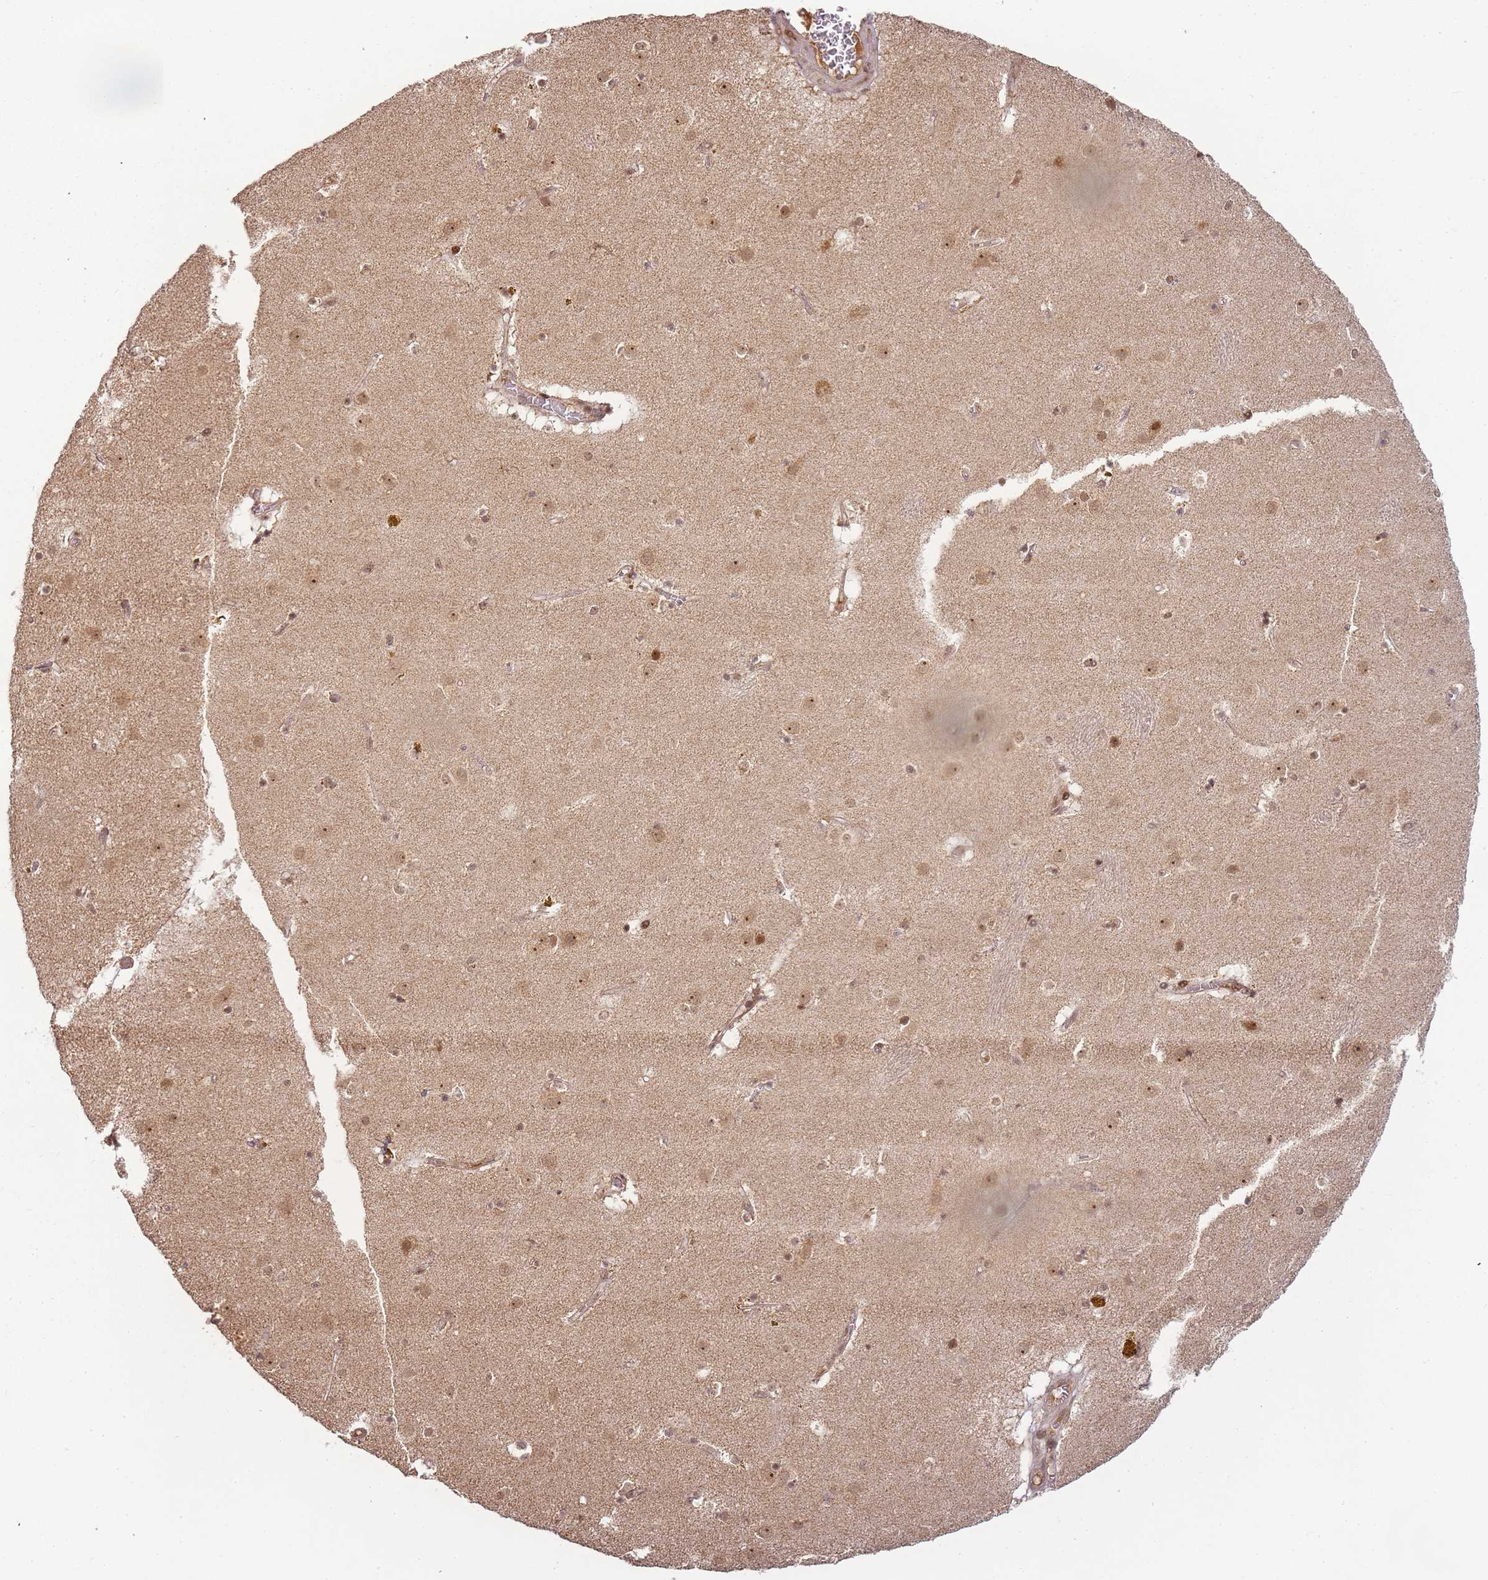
{"staining": {"intensity": "weak", "quantity": "25%-75%", "location": "cytoplasmic/membranous,nuclear"}, "tissue": "caudate", "cell_type": "Glial cells", "image_type": "normal", "snomed": [{"axis": "morphology", "description": "Normal tissue, NOS"}, {"axis": "topography", "description": "Lateral ventricle wall"}], "caption": "Brown immunohistochemical staining in benign human caudate exhibits weak cytoplasmic/membranous,nuclear staining in about 25%-75% of glial cells.", "gene": "ZNF497", "patient": {"sex": "male", "age": 70}}